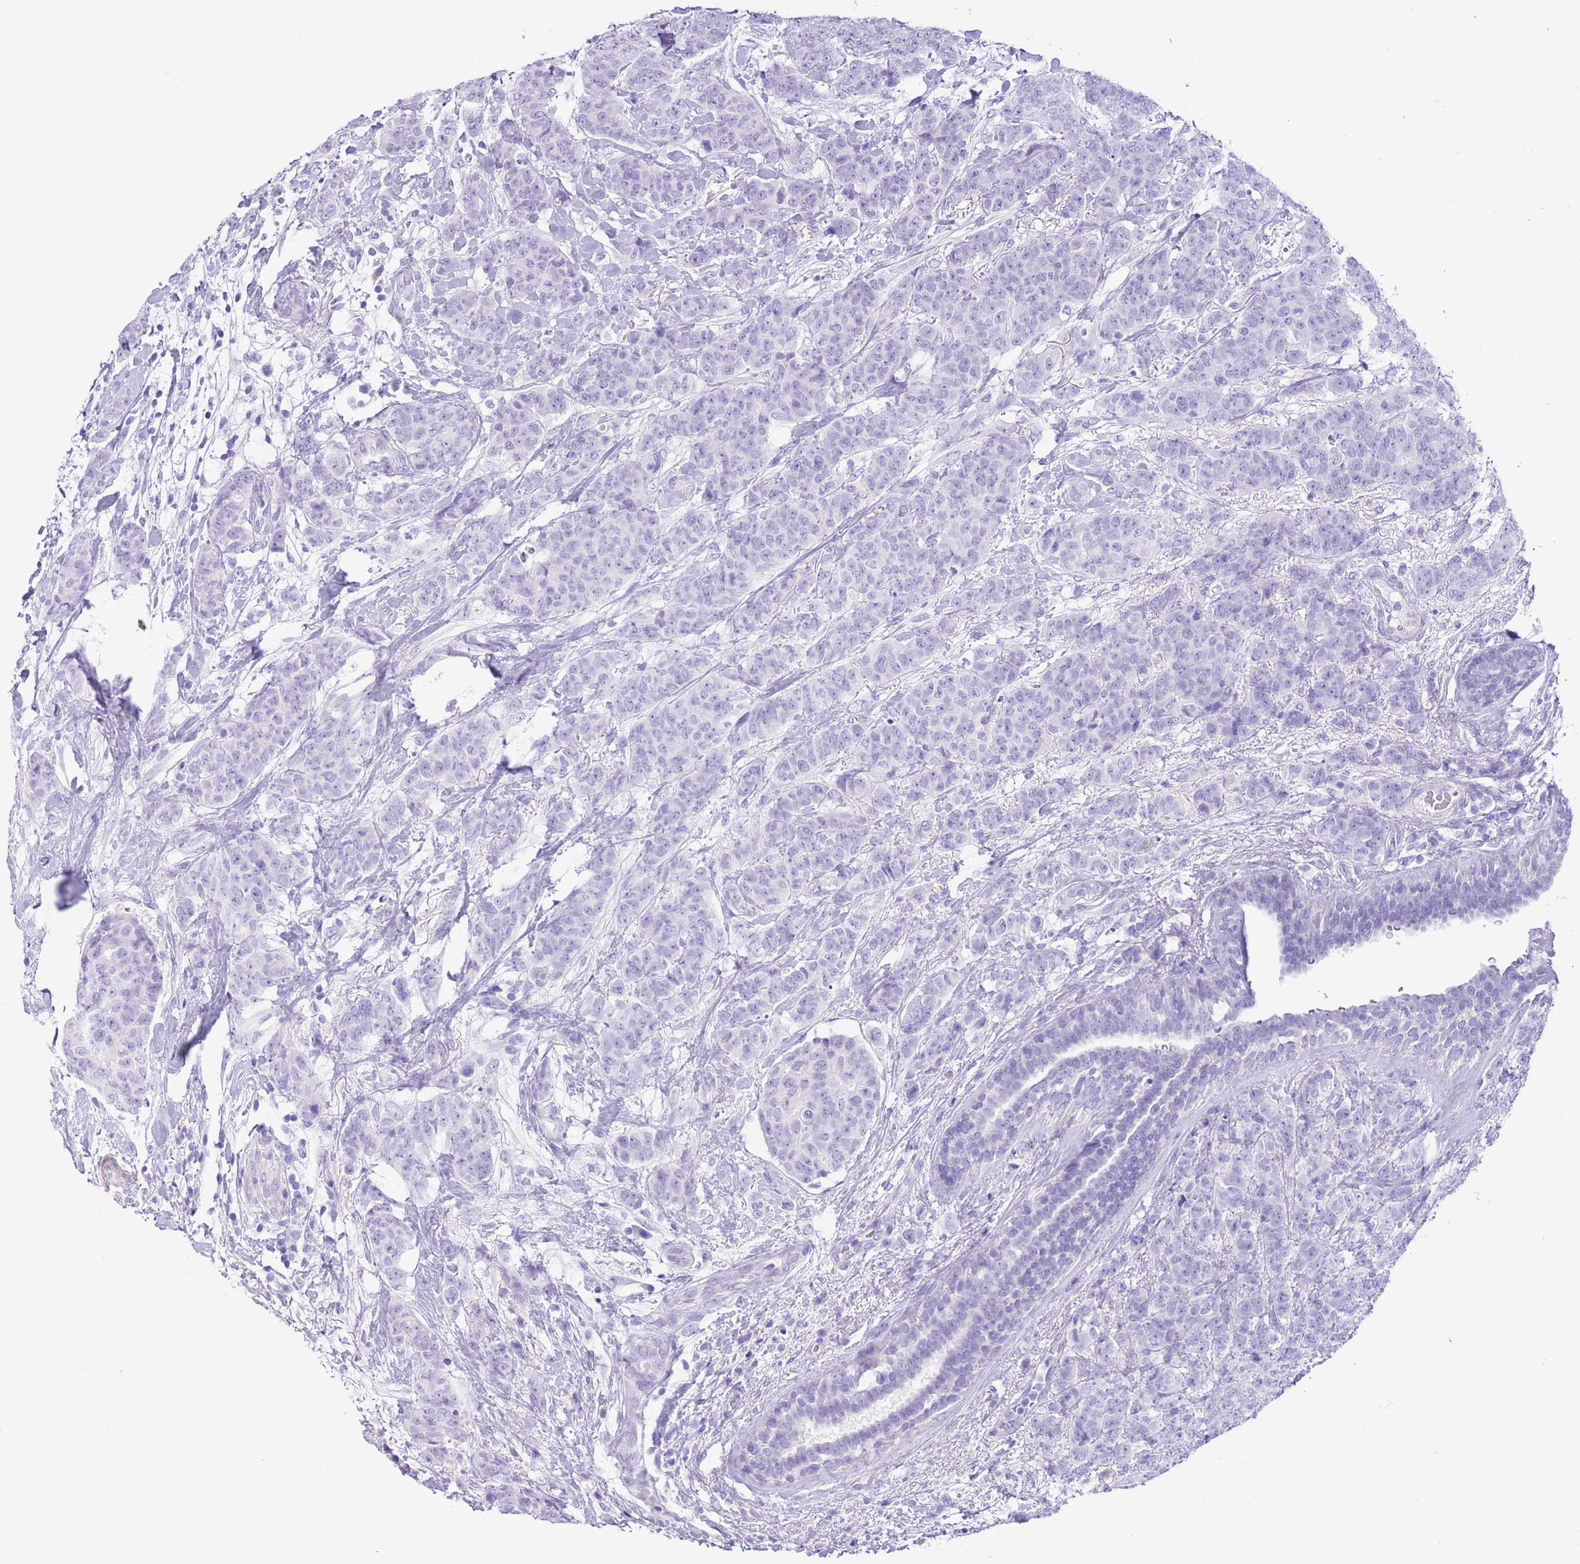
{"staining": {"intensity": "negative", "quantity": "none", "location": "none"}, "tissue": "breast cancer", "cell_type": "Tumor cells", "image_type": "cancer", "snomed": [{"axis": "morphology", "description": "Duct carcinoma"}, {"axis": "topography", "description": "Breast"}], "caption": "Tumor cells show no significant positivity in breast invasive ductal carcinoma.", "gene": "SLC7A14", "patient": {"sex": "female", "age": 40}}